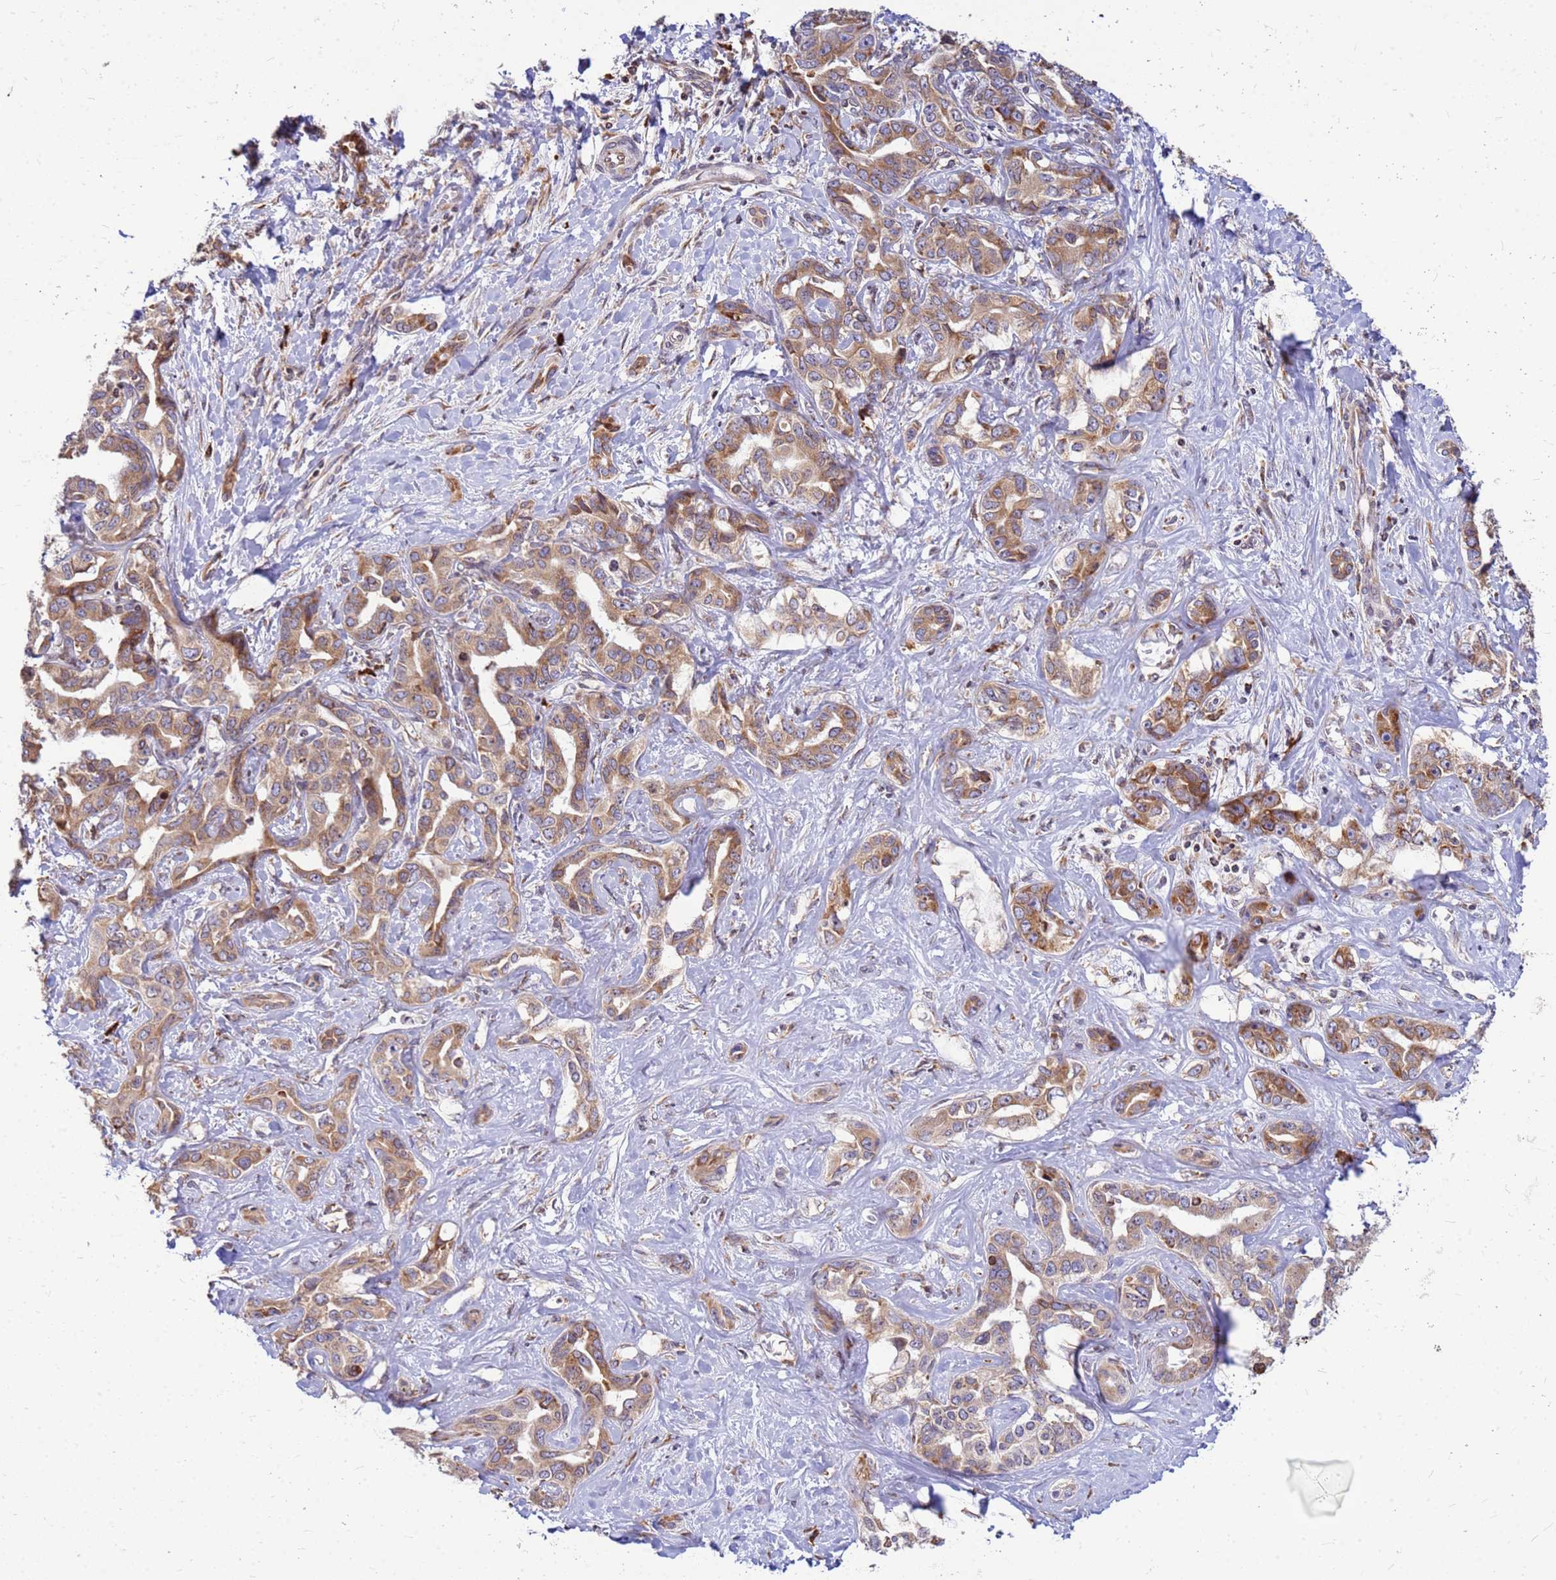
{"staining": {"intensity": "moderate", "quantity": ">75%", "location": "cytoplasmic/membranous"}, "tissue": "liver cancer", "cell_type": "Tumor cells", "image_type": "cancer", "snomed": [{"axis": "morphology", "description": "Cholangiocarcinoma"}, {"axis": "topography", "description": "Liver"}], "caption": "Immunohistochemical staining of cholangiocarcinoma (liver) displays medium levels of moderate cytoplasmic/membranous staining in approximately >75% of tumor cells.", "gene": "SSR4", "patient": {"sex": "male", "age": 59}}